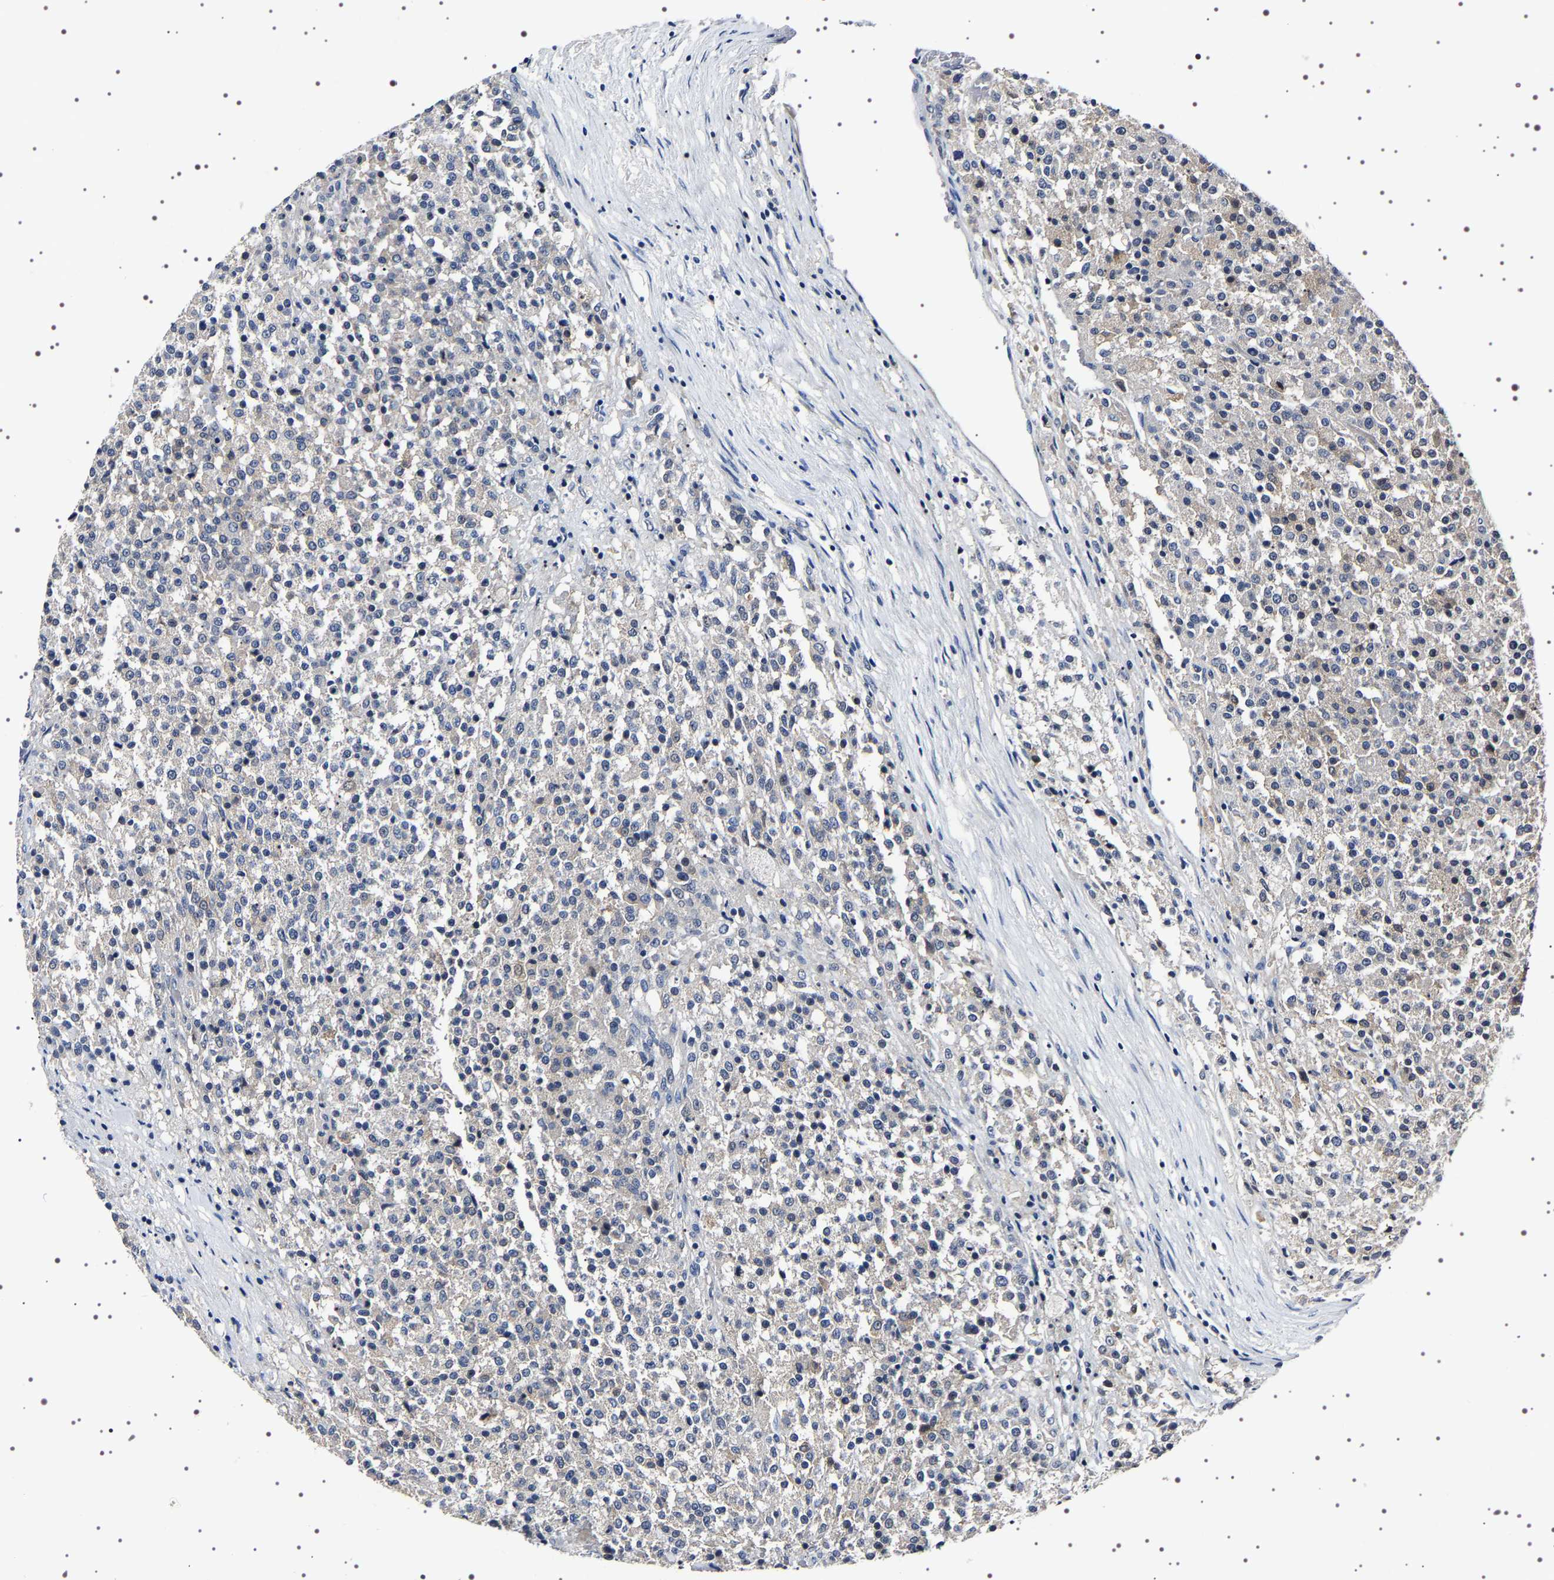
{"staining": {"intensity": "weak", "quantity": "<25%", "location": "cytoplasmic/membranous"}, "tissue": "testis cancer", "cell_type": "Tumor cells", "image_type": "cancer", "snomed": [{"axis": "morphology", "description": "Seminoma, NOS"}, {"axis": "topography", "description": "Testis"}], "caption": "IHC image of neoplastic tissue: testis cancer stained with DAB (3,3'-diaminobenzidine) exhibits no significant protein positivity in tumor cells.", "gene": "TARBP1", "patient": {"sex": "male", "age": 59}}